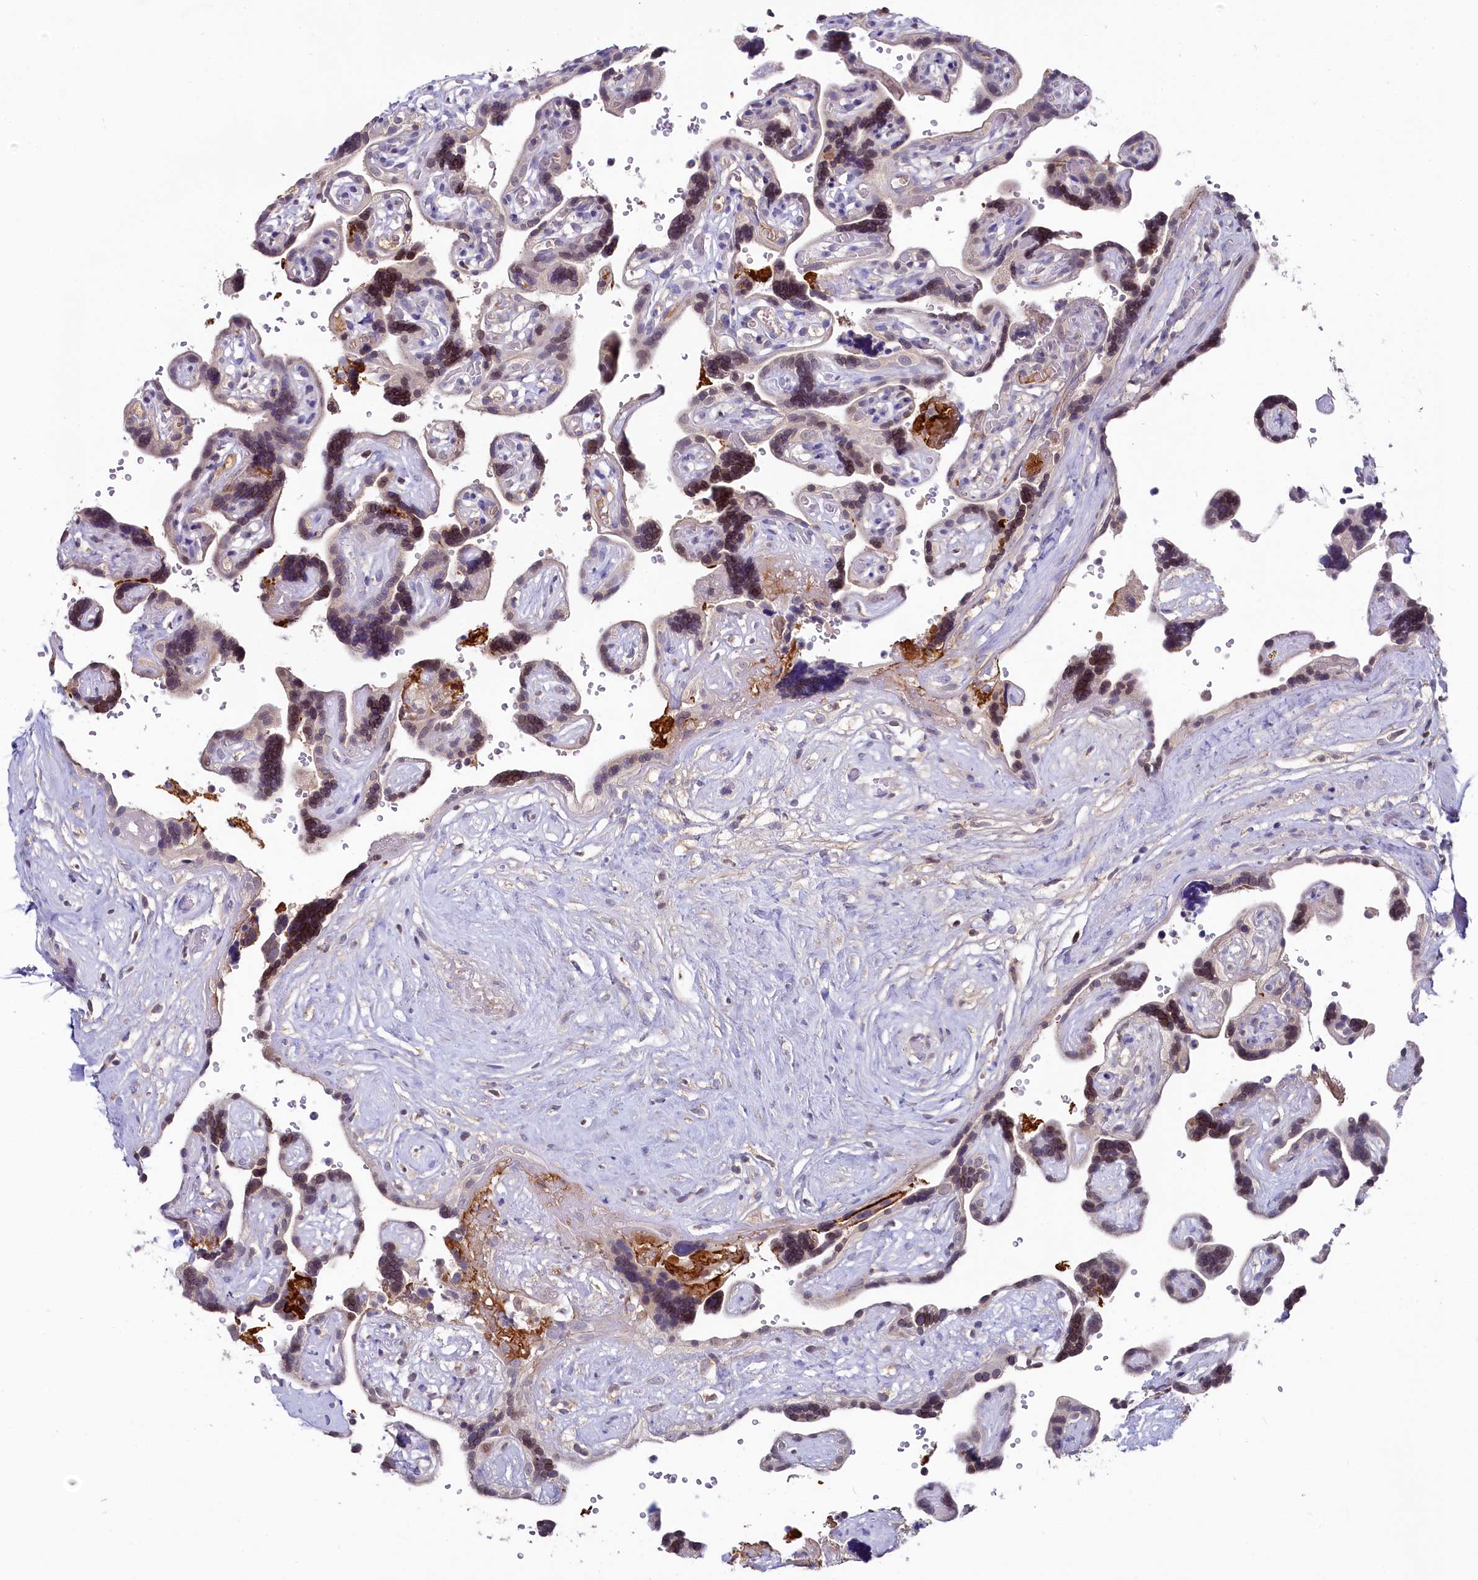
{"staining": {"intensity": "negative", "quantity": "none", "location": "none"}, "tissue": "placenta", "cell_type": "Decidual cells", "image_type": "normal", "snomed": [{"axis": "morphology", "description": "Normal tissue, NOS"}, {"axis": "topography", "description": "Placenta"}], "caption": "Immunohistochemistry (IHC) of benign human placenta exhibits no staining in decidual cells.", "gene": "SPINK9", "patient": {"sex": "female", "age": 30}}